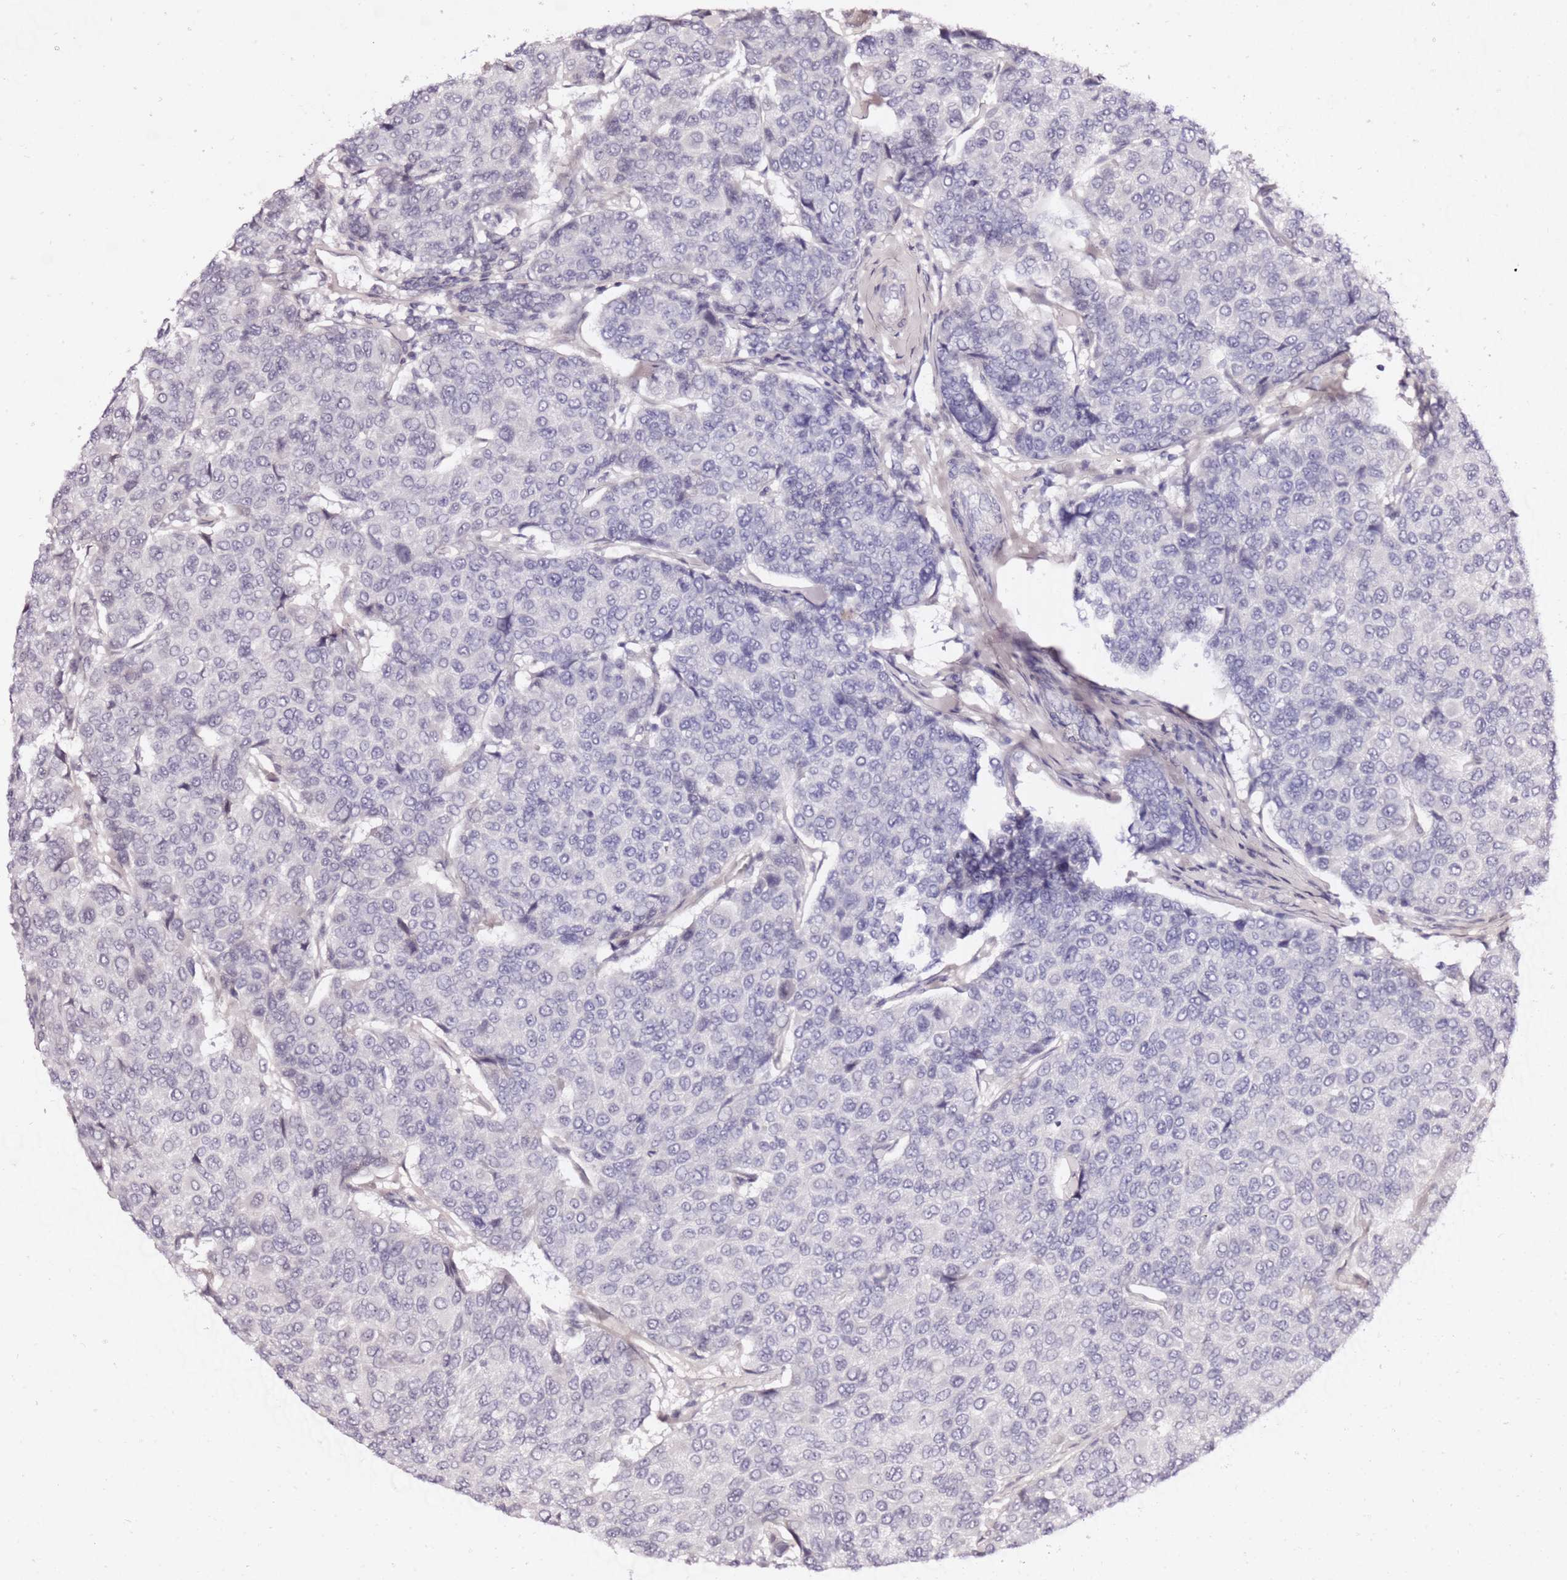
{"staining": {"intensity": "negative", "quantity": "none", "location": "none"}, "tissue": "breast cancer", "cell_type": "Tumor cells", "image_type": "cancer", "snomed": [{"axis": "morphology", "description": "Duct carcinoma"}, {"axis": "topography", "description": "Breast"}], "caption": "Immunohistochemical staining of human breast cancer shows no significant staining in tumor cells. Nuclei are stained in blue.", "gene": "LIPF", "patient": {"sex": "female", "age": 55}}